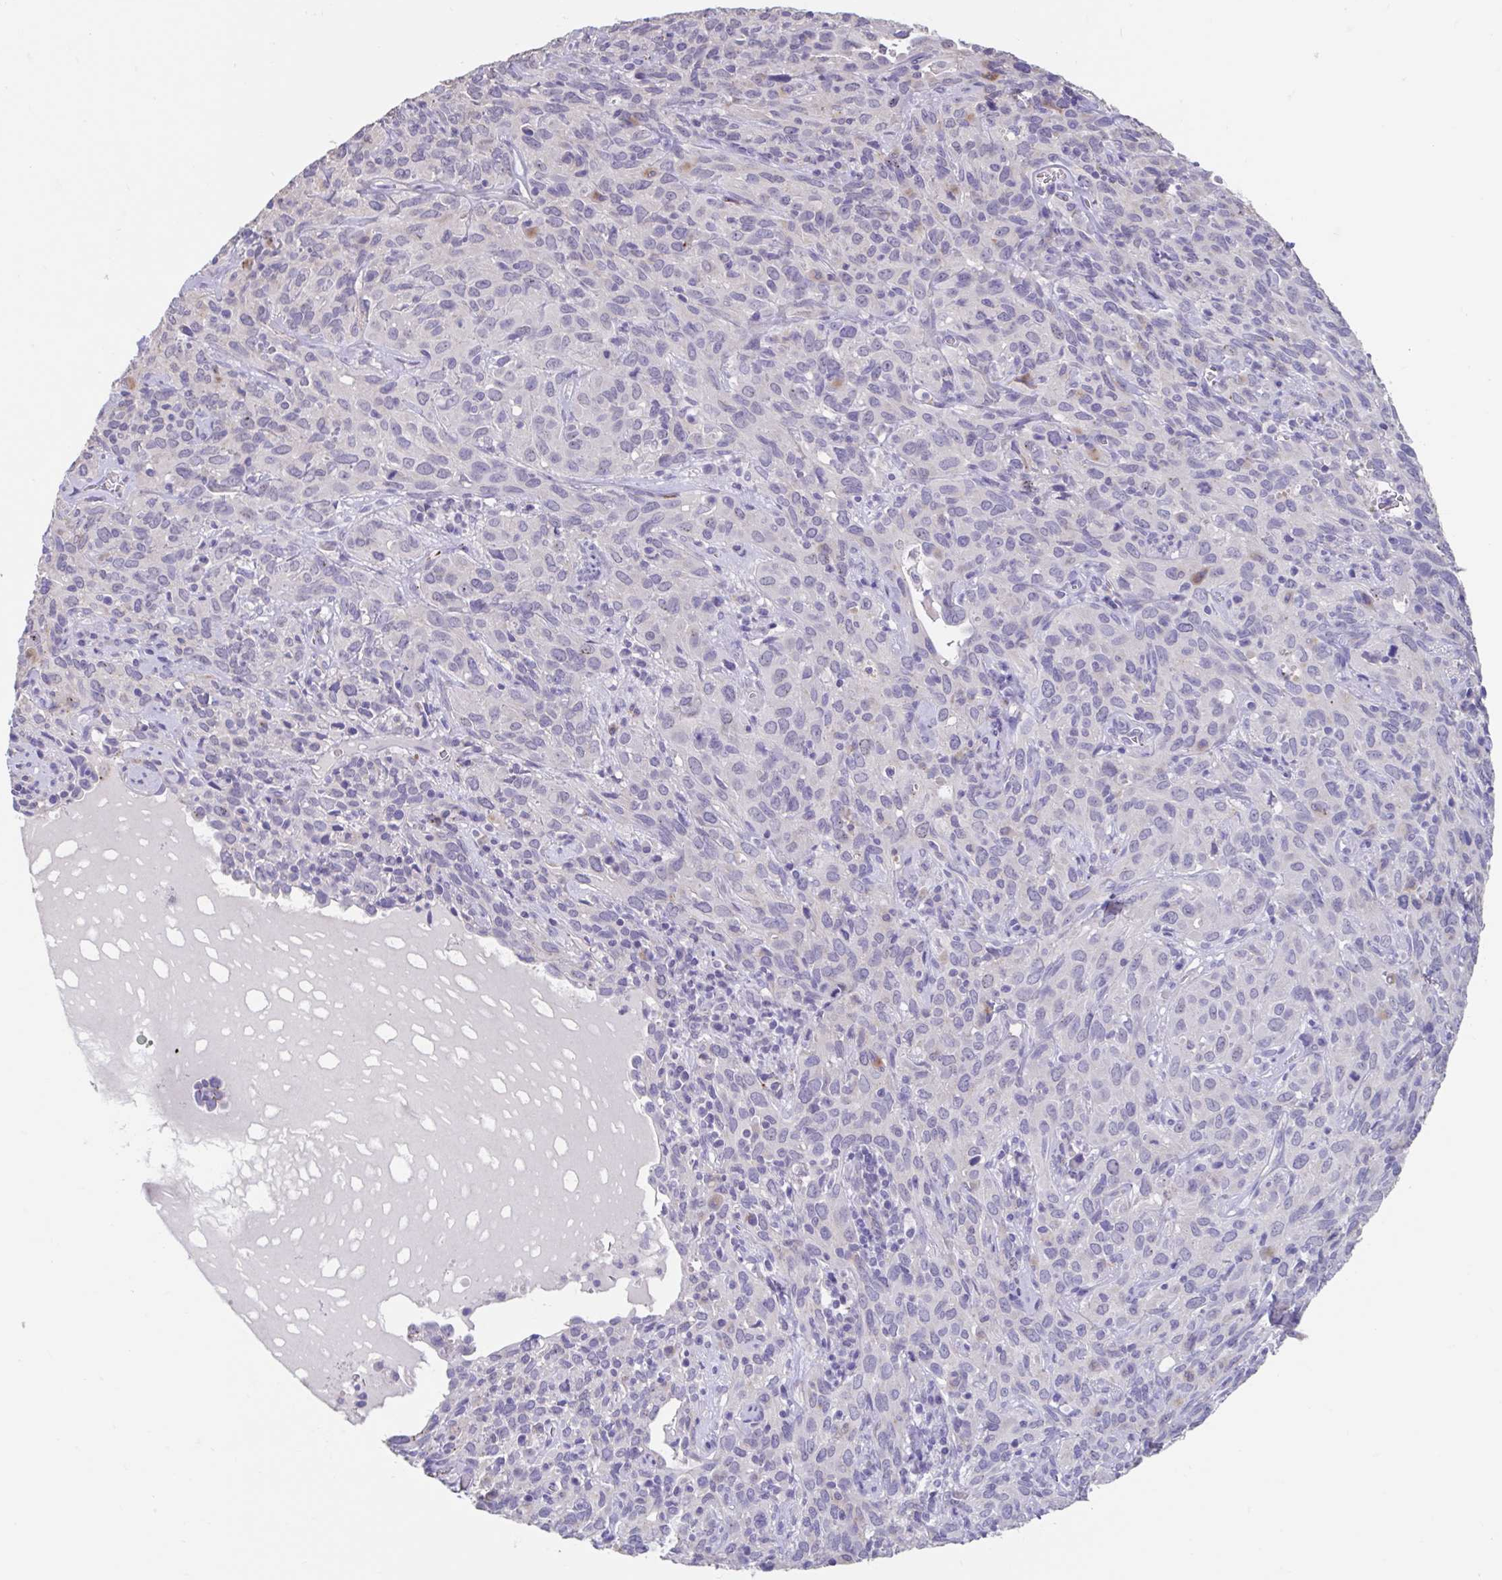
{"staining": {"intensity": "negative", "quantity": "none", "location": "none"}, "tissue": "cervical cancer", "cell_type": "Tumor cells", "image_type": "cancer", "snomed": [{"axis": "morphology", "description": "Normal tissue, NOS"}, {"axis": "morphology", "description": "Squamous cell carcinoma, NOS"}, {"axis": "topography", "description": "Cervix"}], "caption": "Protein analysis of cervical squamous cell carcinoma demonstrates no significant positivity in tumor cells. (DAB IHC, high magnification).", "gene": "GPR162", "patient": {"sex": "female", "age": 51}}